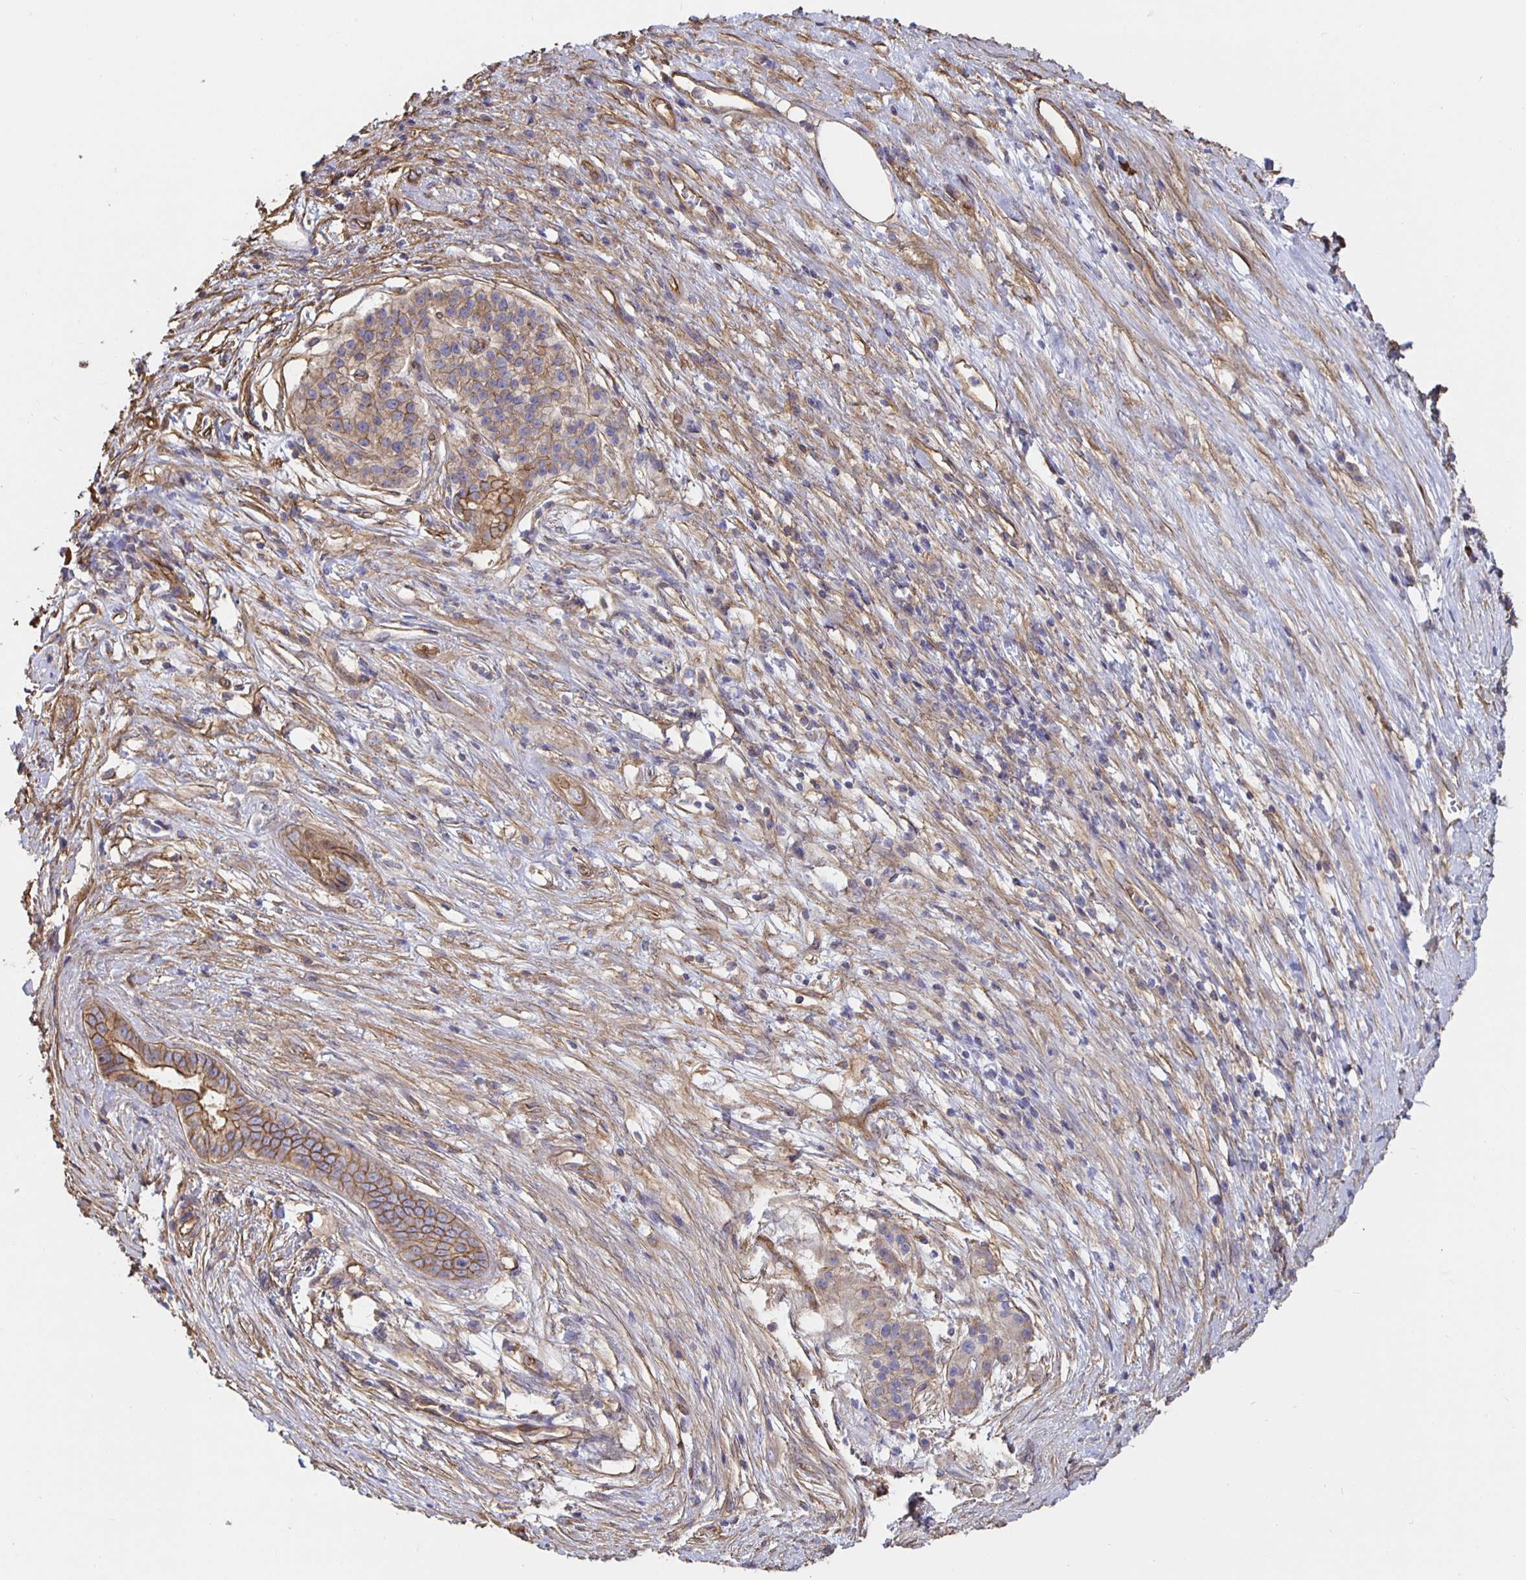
{"staining": {"intensity": "moderate", "quantity": ">75%", "location": "cytoplasmic/membranous"}, "tissue": "pancreatic cancer", "cell_type": "Tumor cells", "image_type": "cancer", "snomed": [{"axis": "morphology", "description": "Adenocarcinoma, NOS"}, {"axis": "topography", "description": "Pancreas"}], "caption": "DAB (3,3'-diaminobenzidine) immunohistochemical staining of human adenocarcinoma (pancreatic) shows moderate cytoplasmic/membranous protein expression in about >75% of tumor cells.", "gene": "ARHGEF39", "patient": {"sex": "male", "age": 63}}